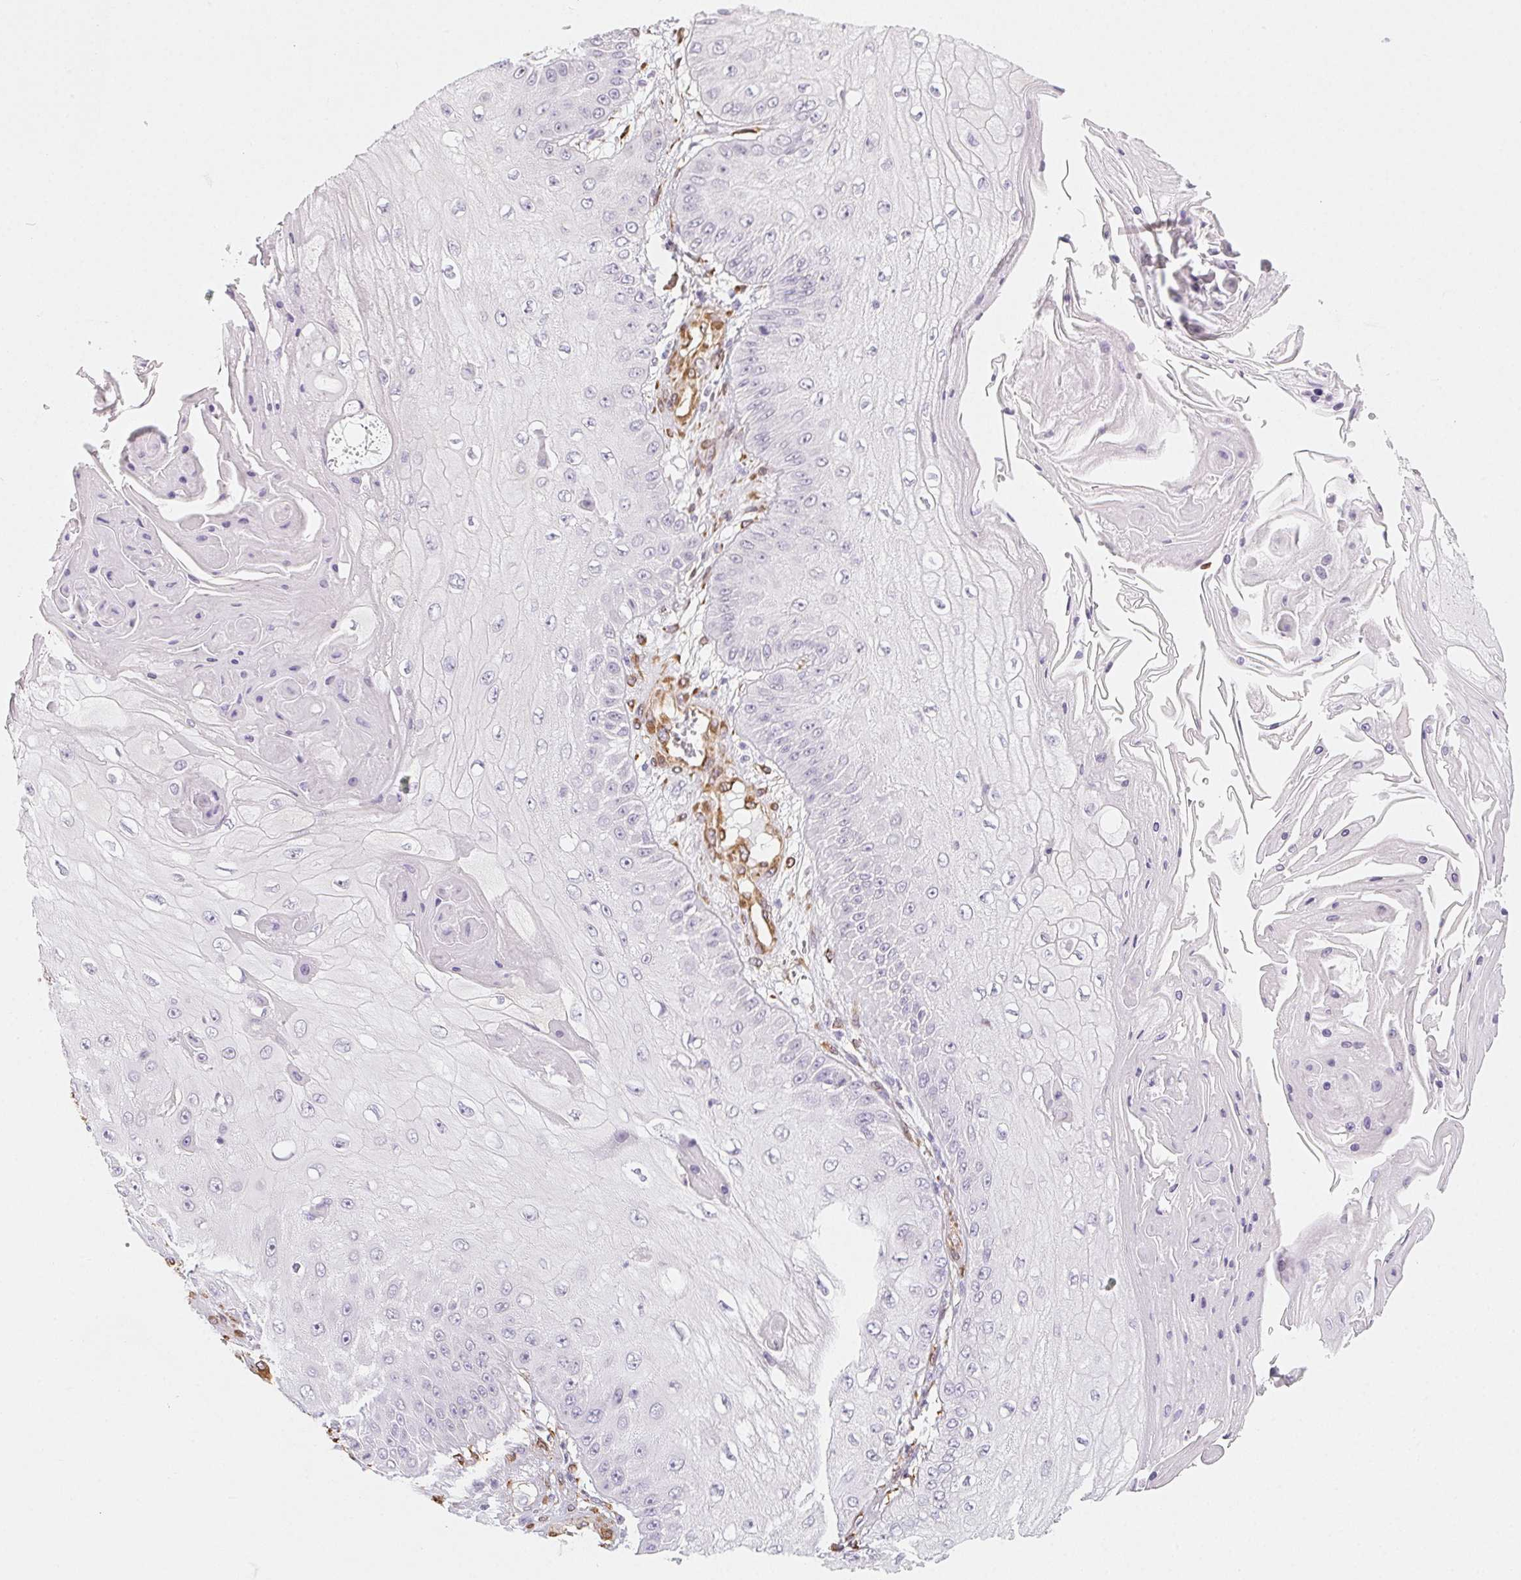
{"staining": {"intensity": "negative", "quantity": "none", "location": "none"}, "tissue": "skin cancer", "cell_type": "Tumor cells", "image_type": "cancer", "snomed": [{"axis": "morphology", "description": "Squamous cell carcinoma, NOS"}, {"axis": "topography", "description": "Skin"}], "caption": "Tumor cells are negative for brown protein staining in squamous cell carcinoma (skin). The staining is performed using DAB brown chromogen with nuclei counter-stained in using hematoxylin.", "gene": "RSBN1", "patient": {"sex": "male", "age": 70}}